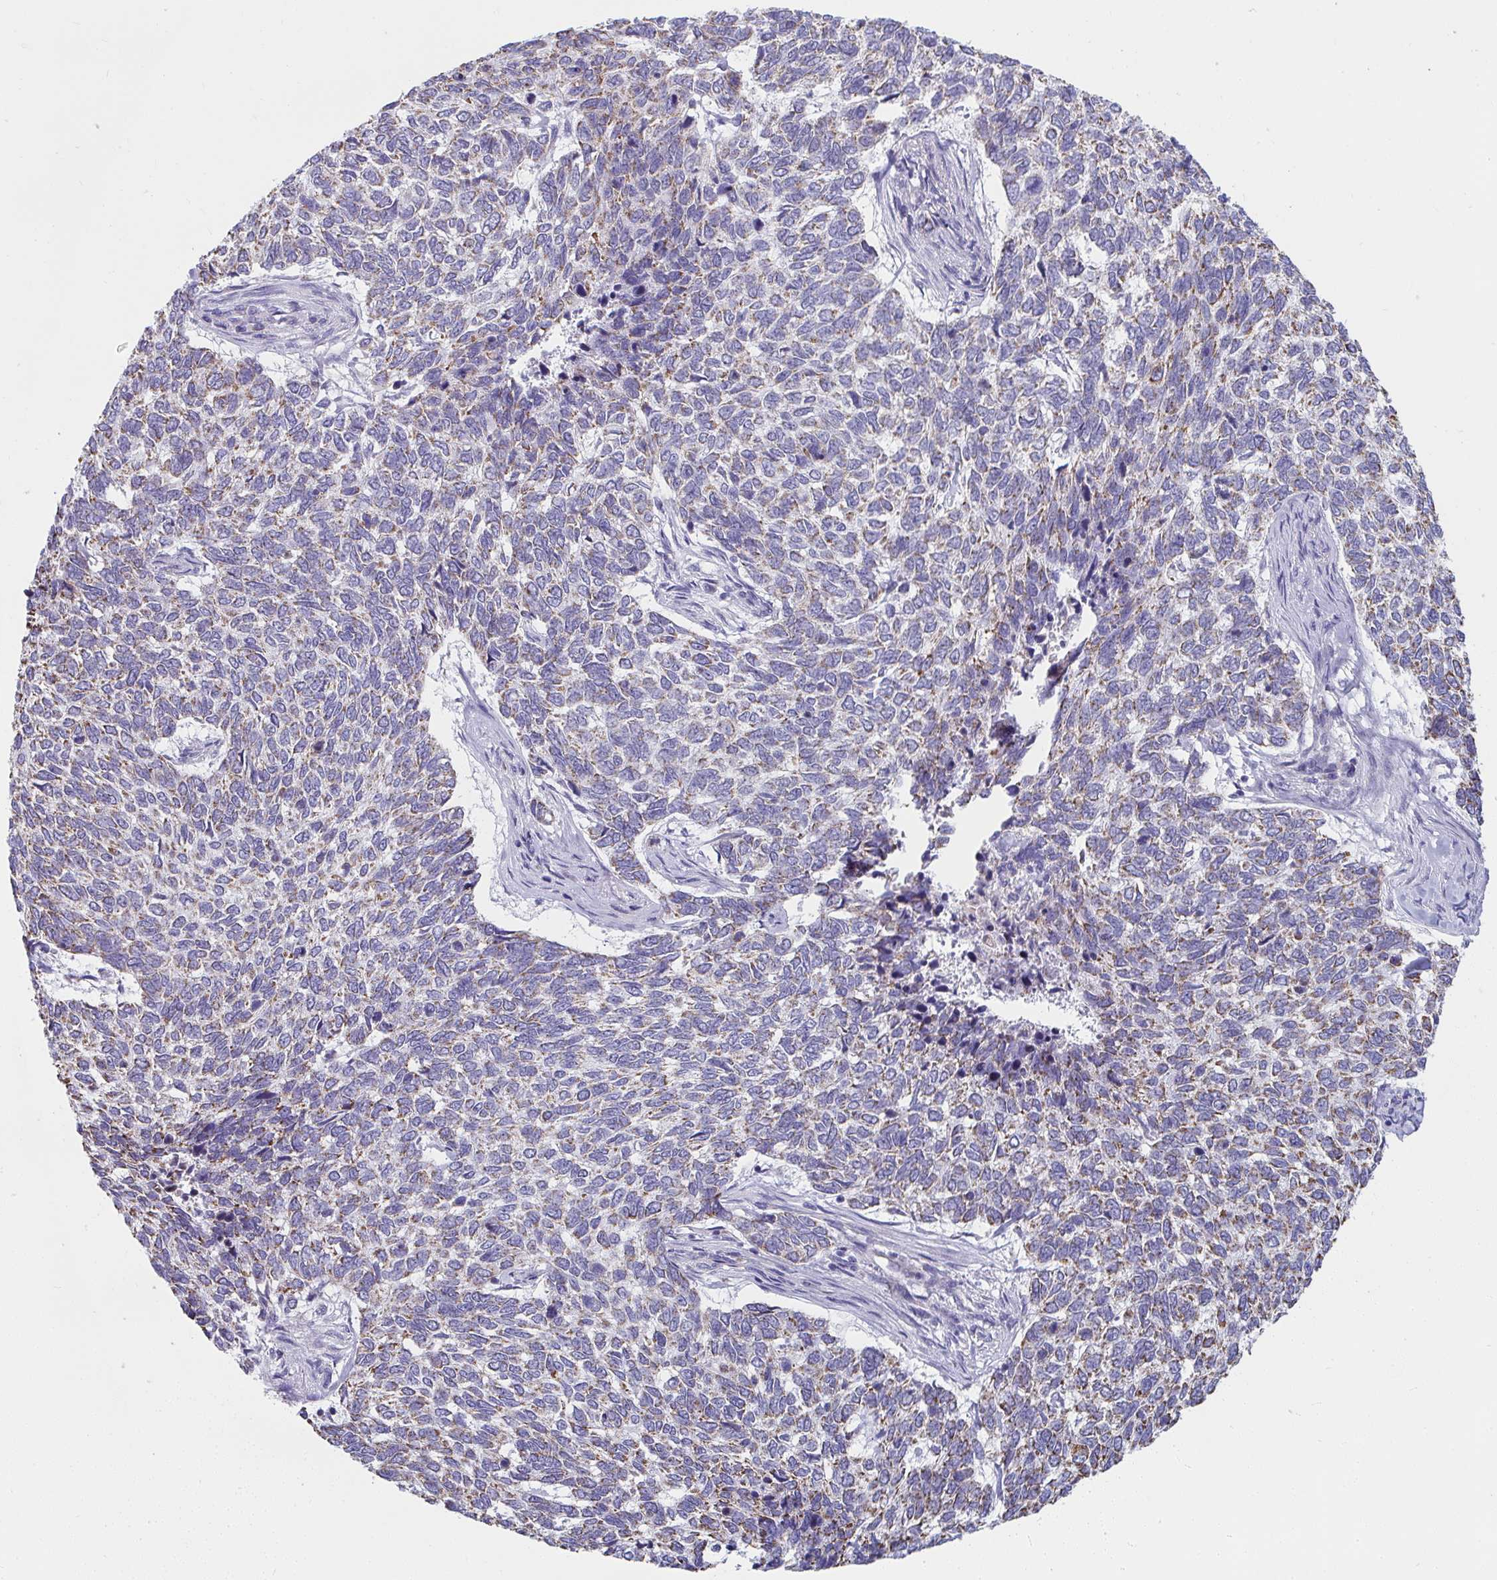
{"staining": {"intensity": "weak", "quantity": "25%-75%", "location": "cytoplasmic/membranous"}, "tissue": "skin cancer", "cell_type": "Tumor cells", "image_type": "cancer", "snomed": [{"axis": "morphology", "description": "Basal cell carcinoma"}, {"axis": "topography", "description": "Skin"}], "caption": "Protein positivity by IHC displays weak cytoplasmic/membranous staining in about 25%-75% of tumor cells in basal cell carcinoma (skin). The protein of interest is shown in brown color, while the nuclei are stained blue.", "gene": "SLC6A1", "patient": {"sex": "female", "age": 65}}